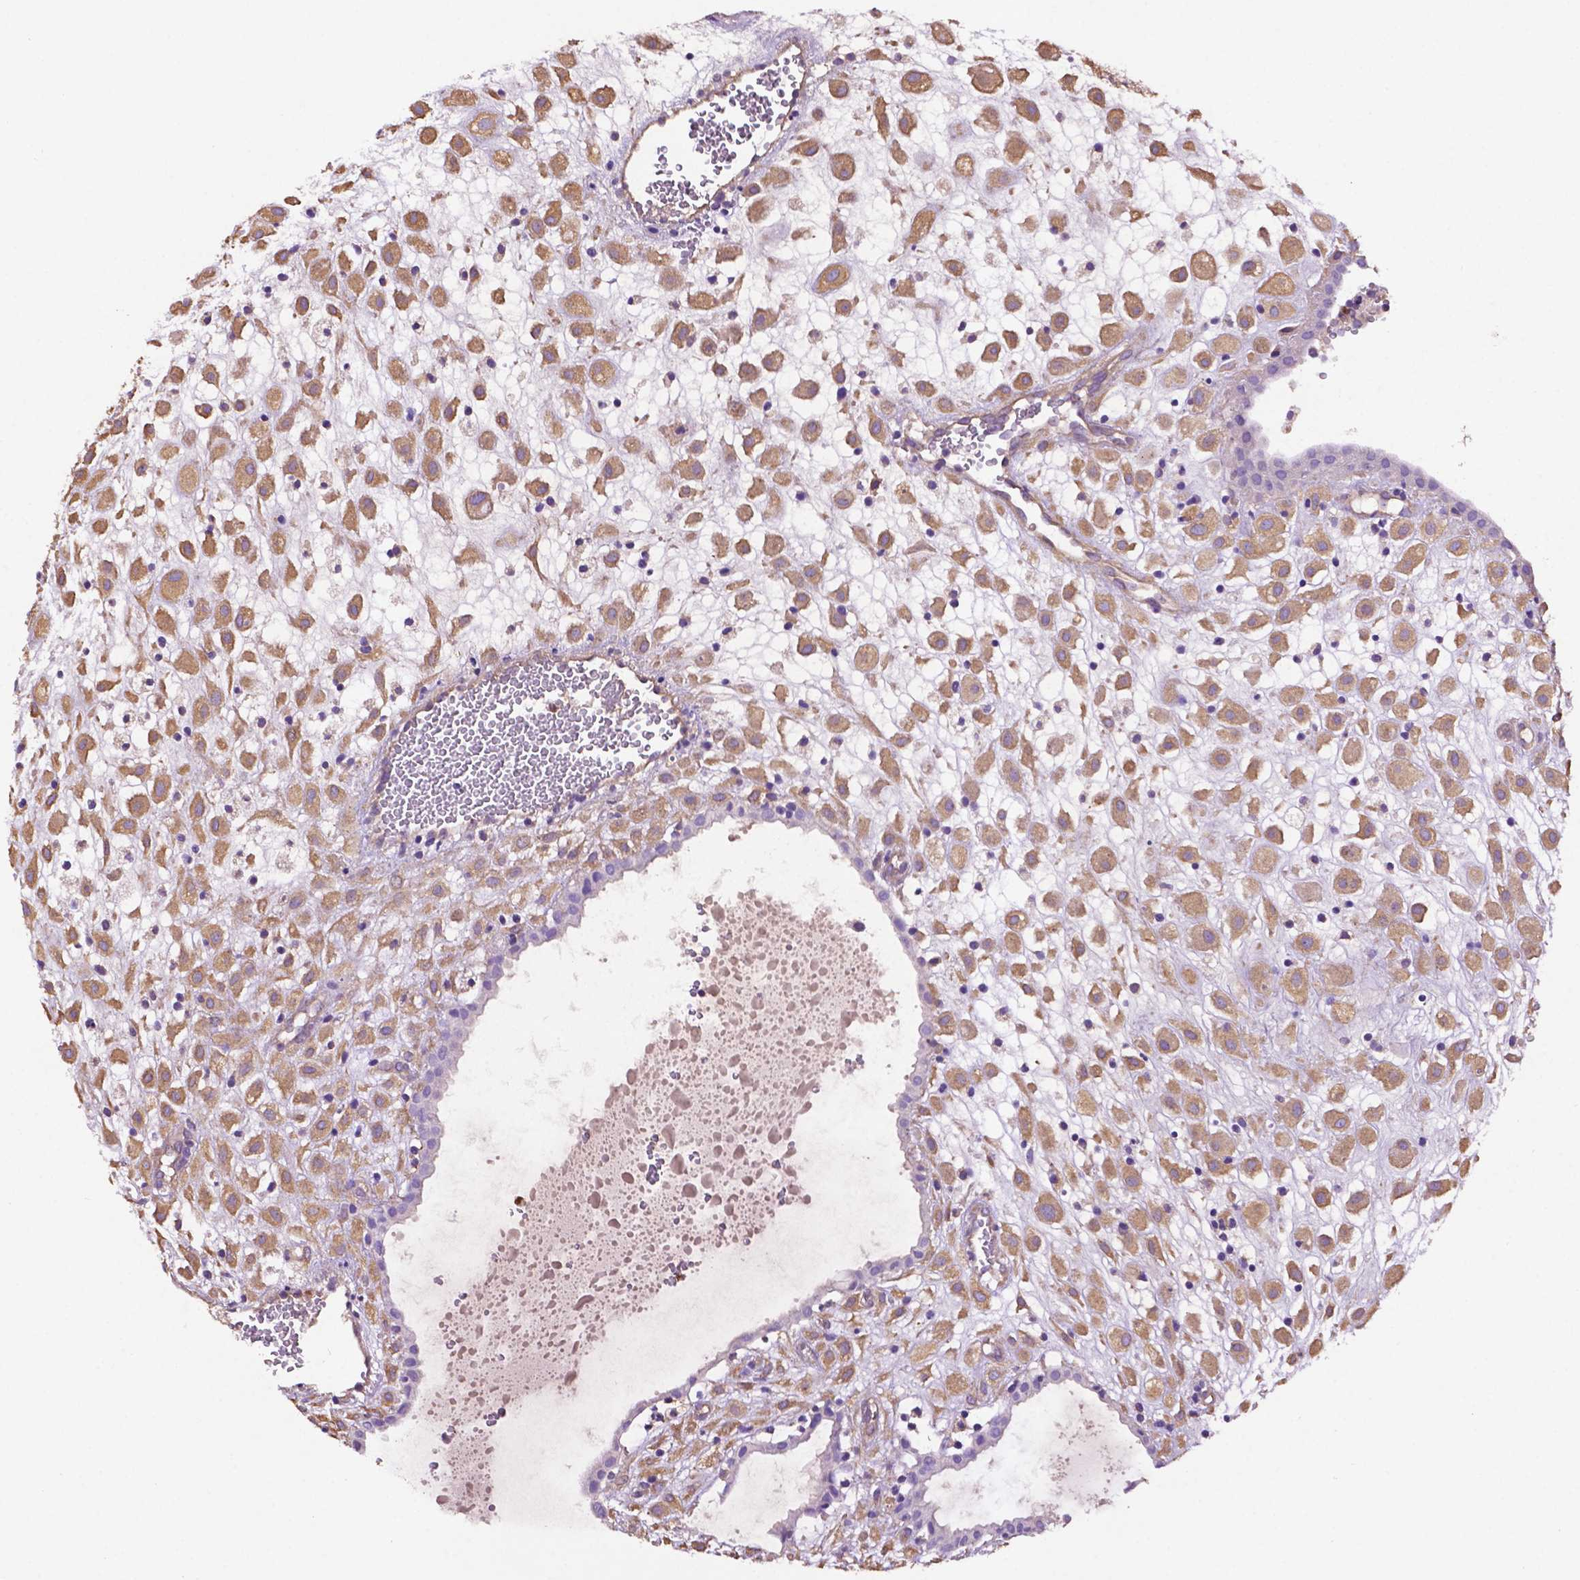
{"staining": {"intensity": "moderate", "quantity": ">75%", "location": "cytoplasmic/membranous"}, "tissue": "placenta", "cell_type": "Decidual cells", "image_type": "normal", "snomed": [{"axis": "morphology", "description": "Normal tissue, NOS"}, {"axis": "topography", "description": "Placenta"}], "caption": "IHC of benign human placenta exhibits medium levels of moderate cytoplasmic/membranous positivity in about >75% of decidual cells. The staining was performed using DAB to visualize the protein expression in brown, while the nuclei were stained in blue with hematoxylin (Magnification: 20x).", "gene": "GDPD5", "patient": {"sex": "female", "age": 24}}